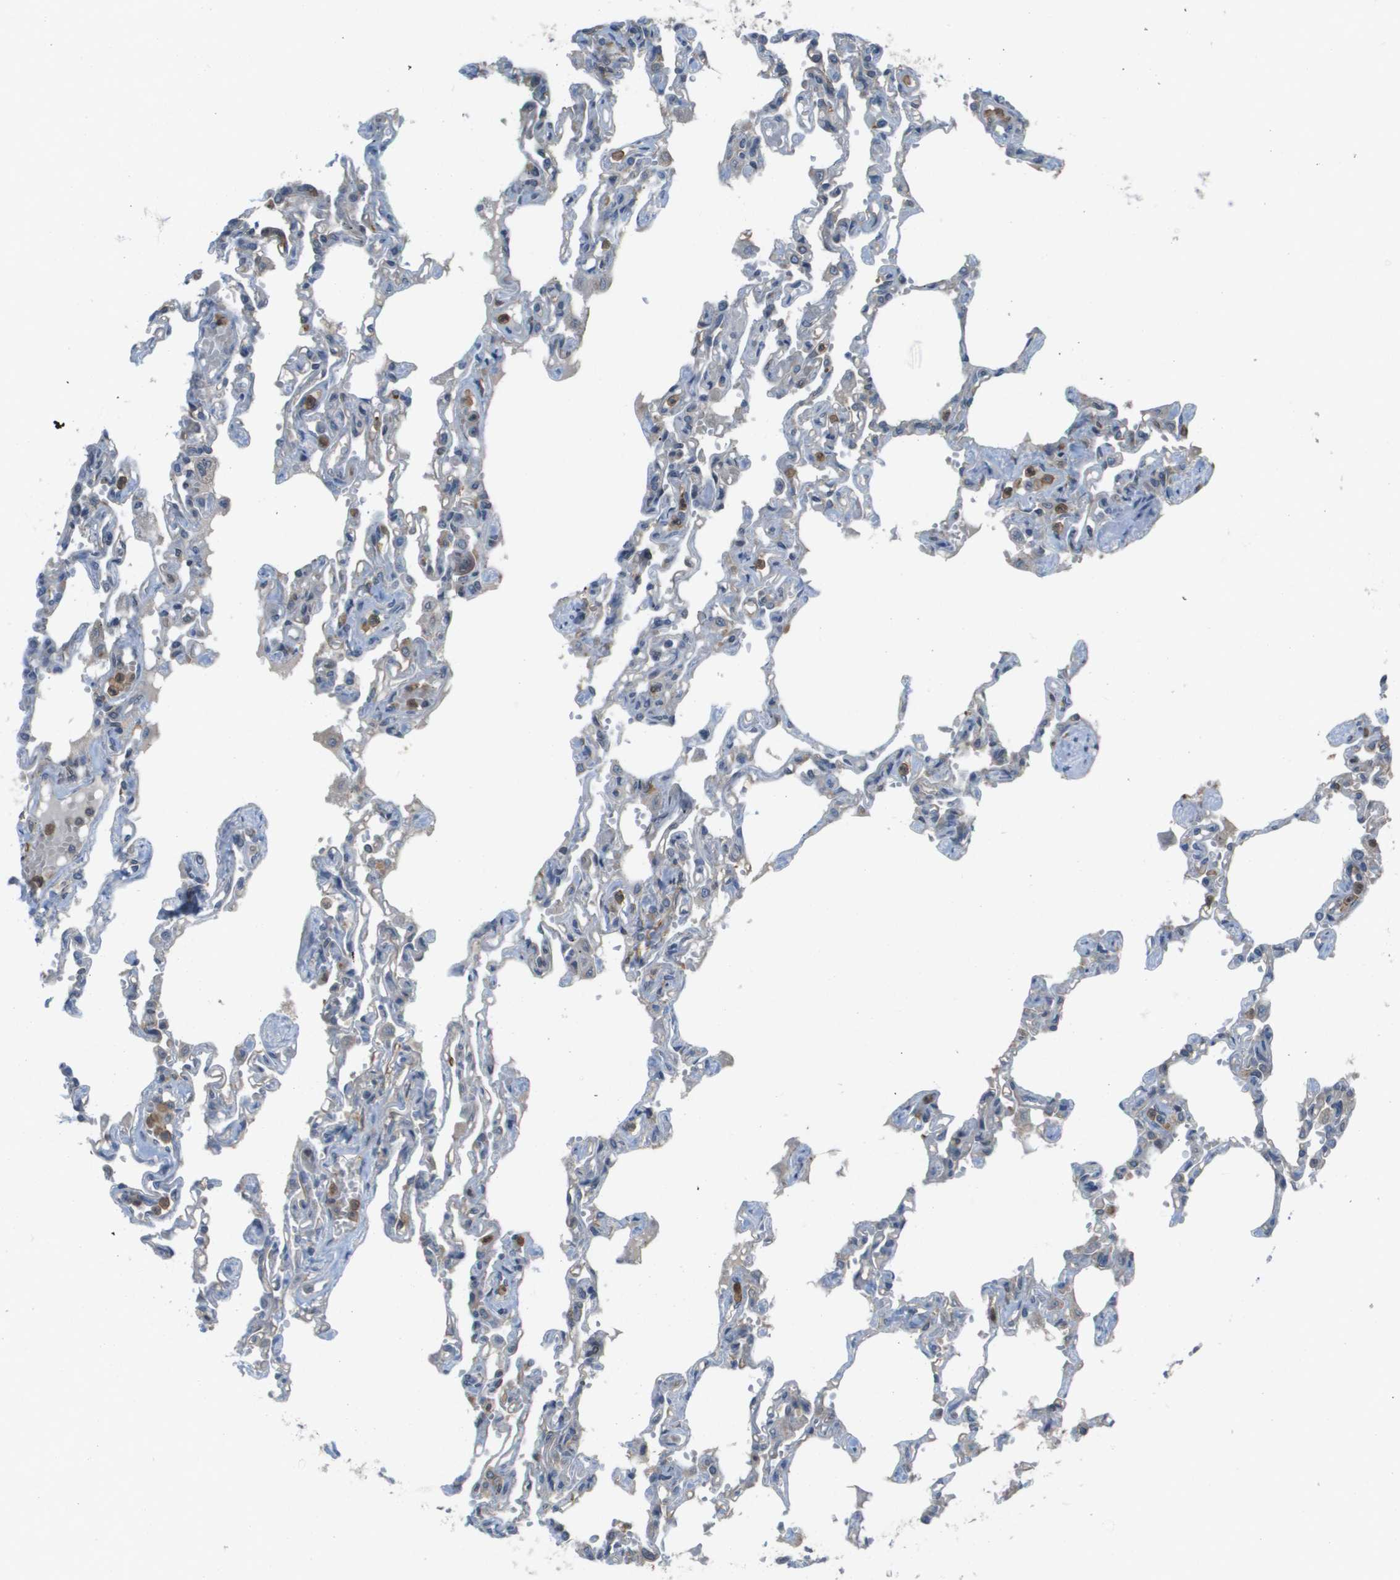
{"staining": {"intensity": "weak", "quantity": "<25%", "location": "cytoplasmic/membranous"}, "tissue": "lung", "cell_type": "Alveolar cells", "image_type": "normal", "snomed": [{"axis": "morphology", "description": "Normal tissue, NOS"}, {"axis": "topography", "description": "Lung"}], "caption": "This photomicrograph is of unremarkable lung stained with immunohistochemistry to label a protein in brown with the nuclei are counter-stained blue. There is no staining in alveolar cells. (DAB immunohistochemistry visualized using brightfield microscopy, high magnification).", "gene": "PALD1", "patient": {"sex": "male", "age": 21}}